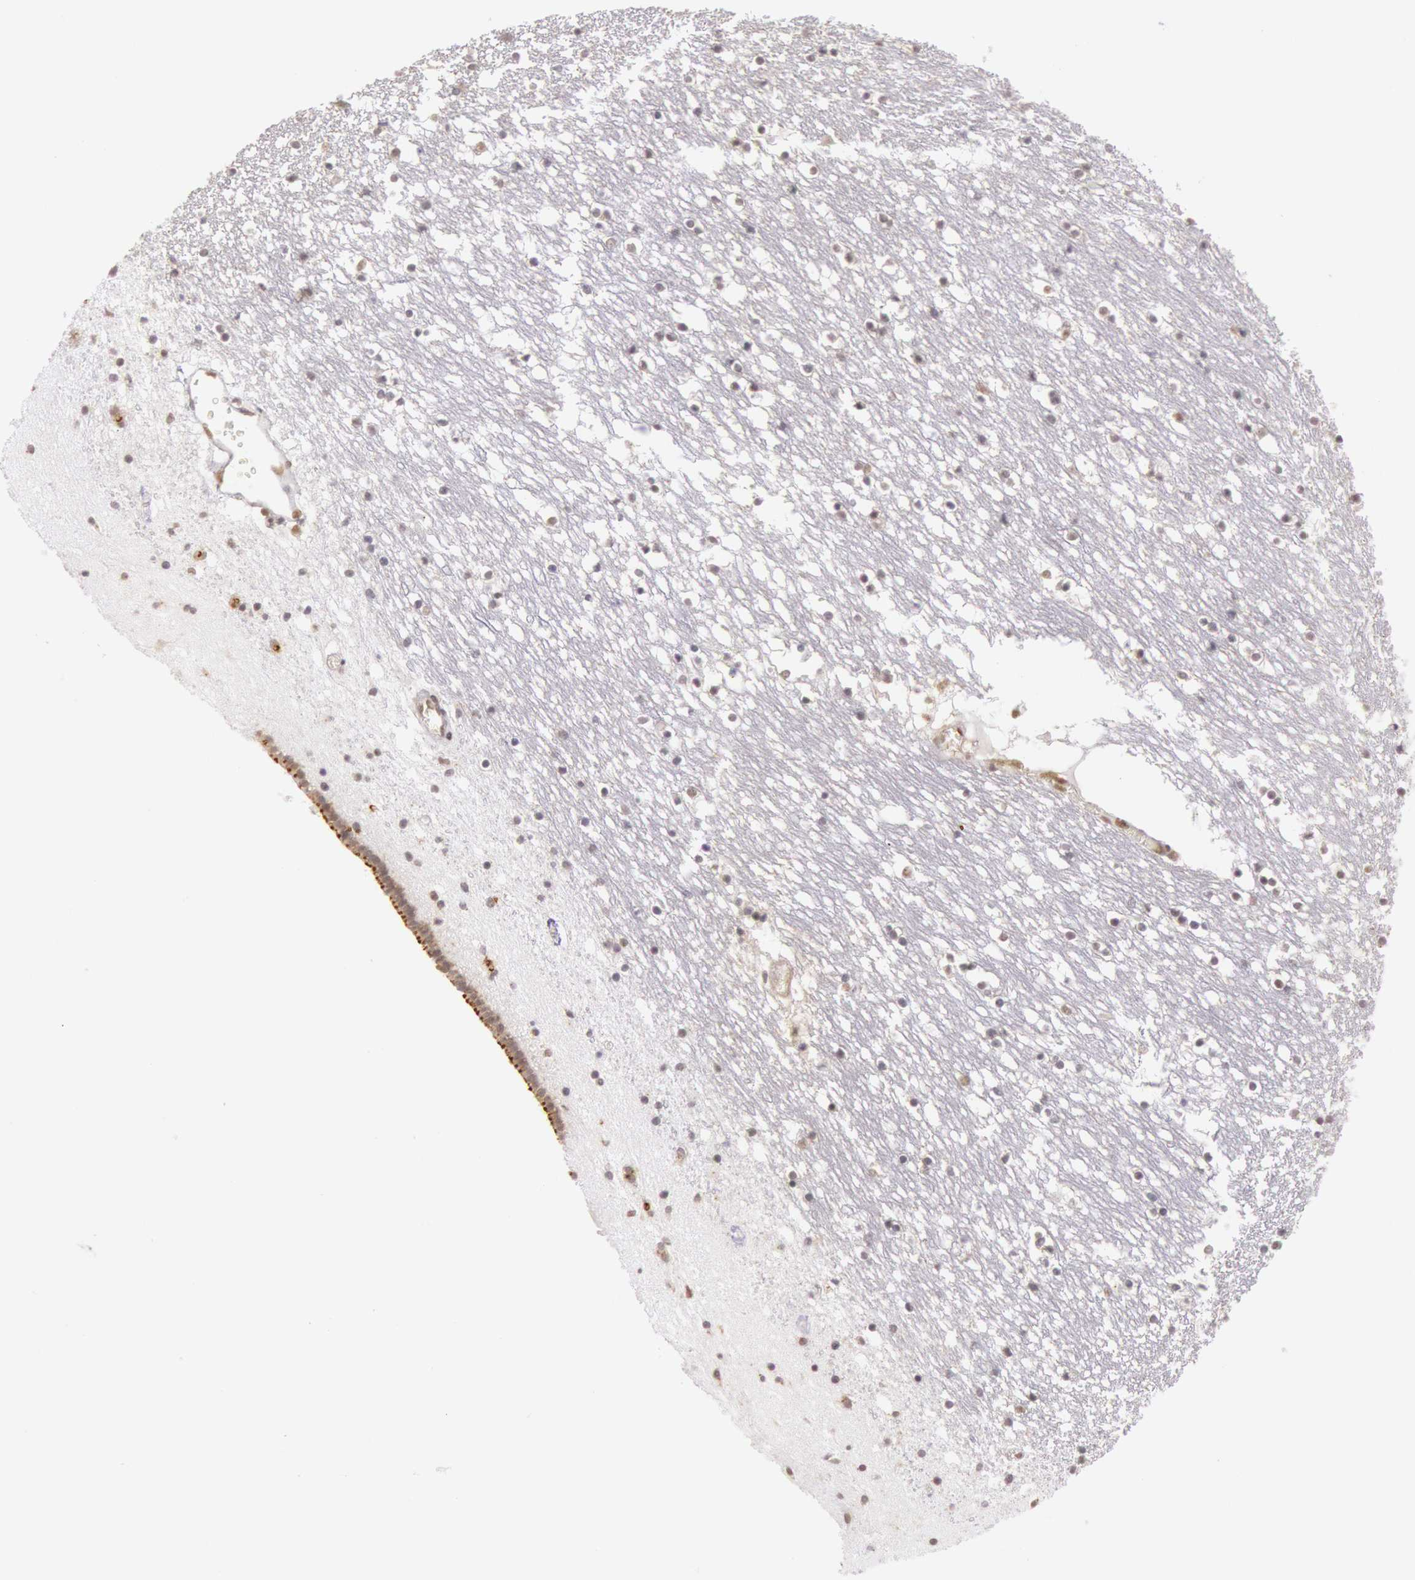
{"staining": {"intensity": "moderate", "quantity": ">75%", "location": "nuclear"}, "tissue": "caudate", "cell_type": "Glial cells", "image_type": "normal", "snomed": [{"axis": "morphology", "description": "Normal tissue, NOS"}, {"axis": "topography", "description": "Lateral ventricle wall"}], "caption": "Immunohistochemistry (DAB (3,3'-diaminobenzidine)) staining of normal caudate demonstrates moderate nuclear protein staining in approximately >75% of glial cells. The staining was performed using DAB (3,3'-diaminobenzidine) to visualize the protein expression in brown, while the nuclei were stained in blue with hematoxylin (Magnification: 20x).", "gene": "ESS2", "patient": {"sex": "male", "age": 45}}